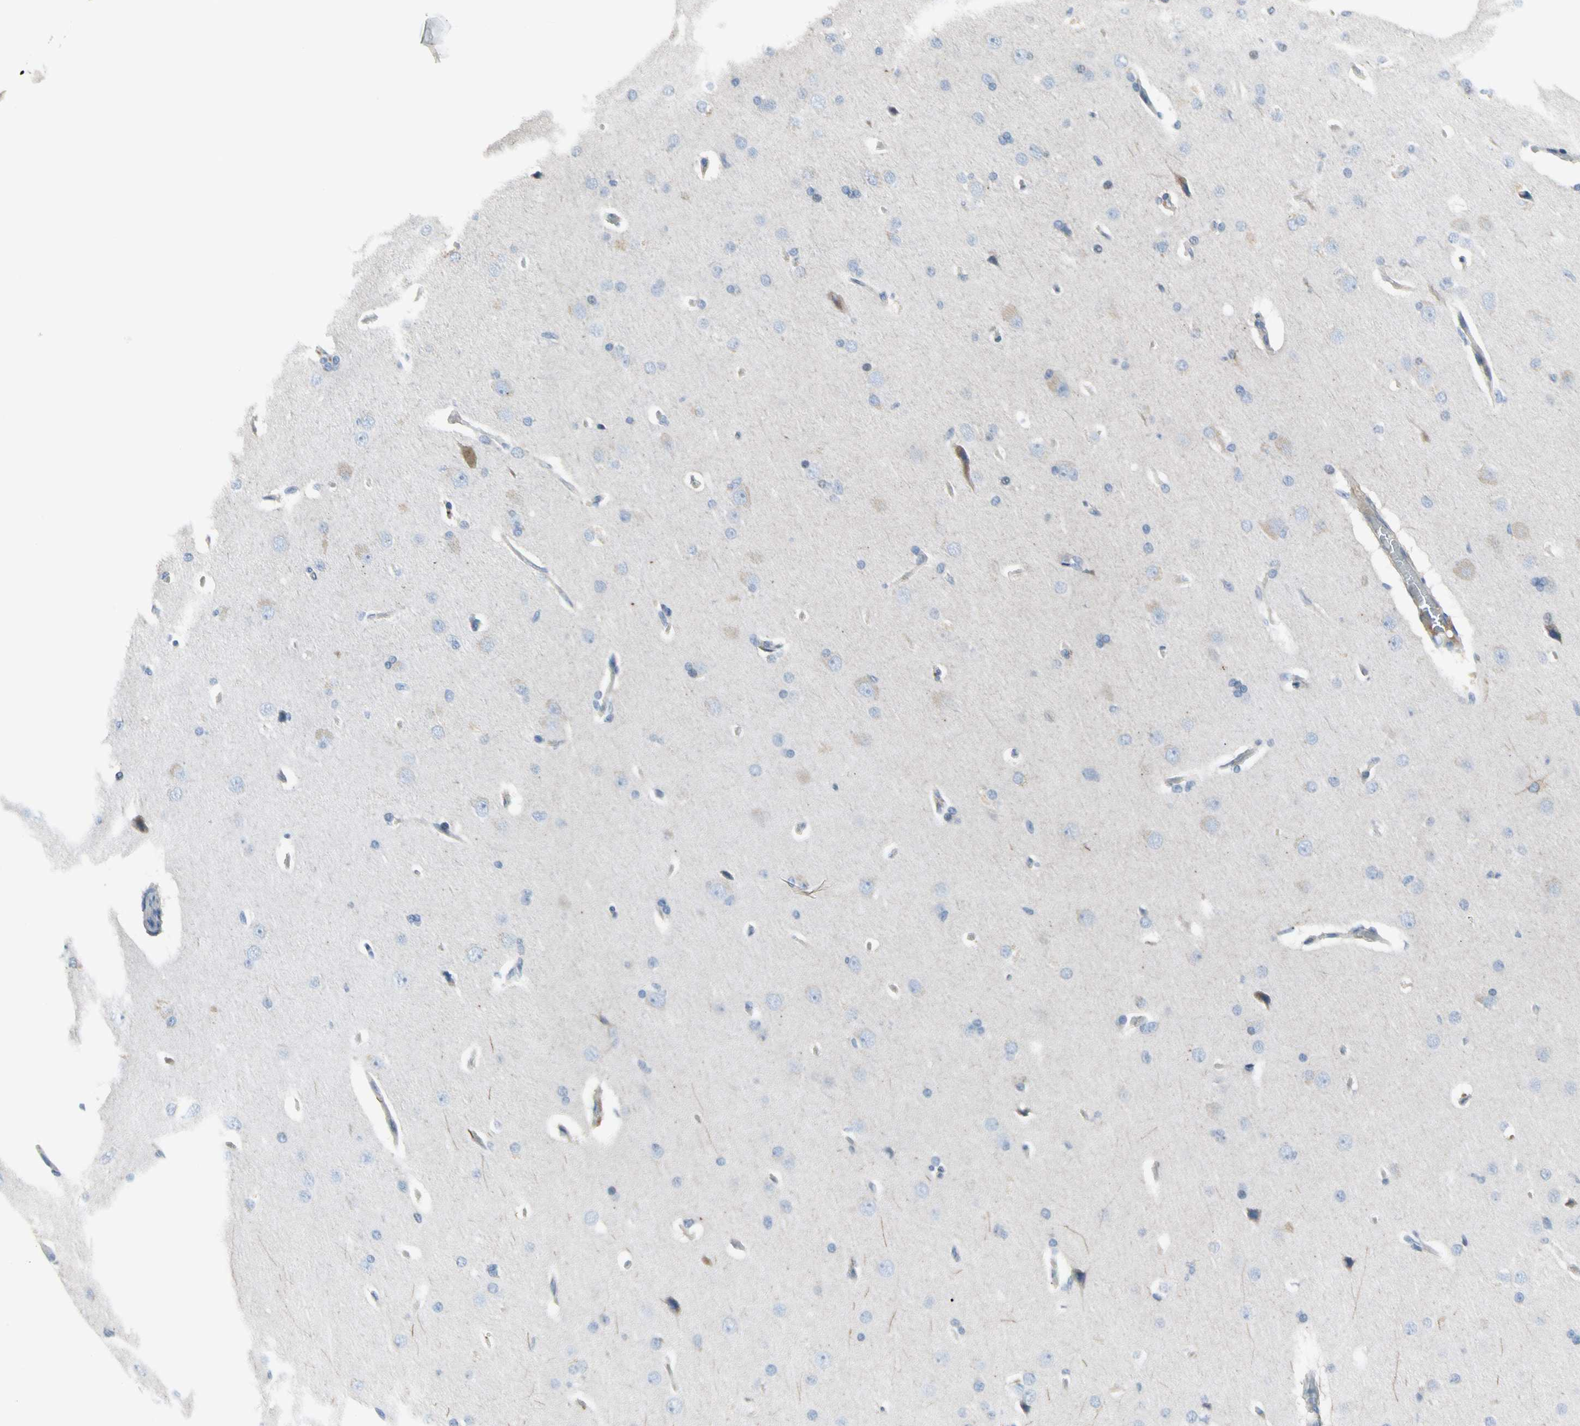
{"staining": {"intensity": "negative", "quantity": "none", "location": "none"}, "tissue": "cerebral cortex", "cell_type": "Endothelial cells", "image_type": "normal", "snomed": [{"axis": "morphology", "description": "Normal tissue, NOS"}, {"axis": "topography", "description": "Cerebral cortex"}], "caption": "This is an IHC image of unremarkable human cerebral cortex. There is no expression in endothelial cells.", "gene": "PIGR", "patient": {"sex": "male", "age": 62}}